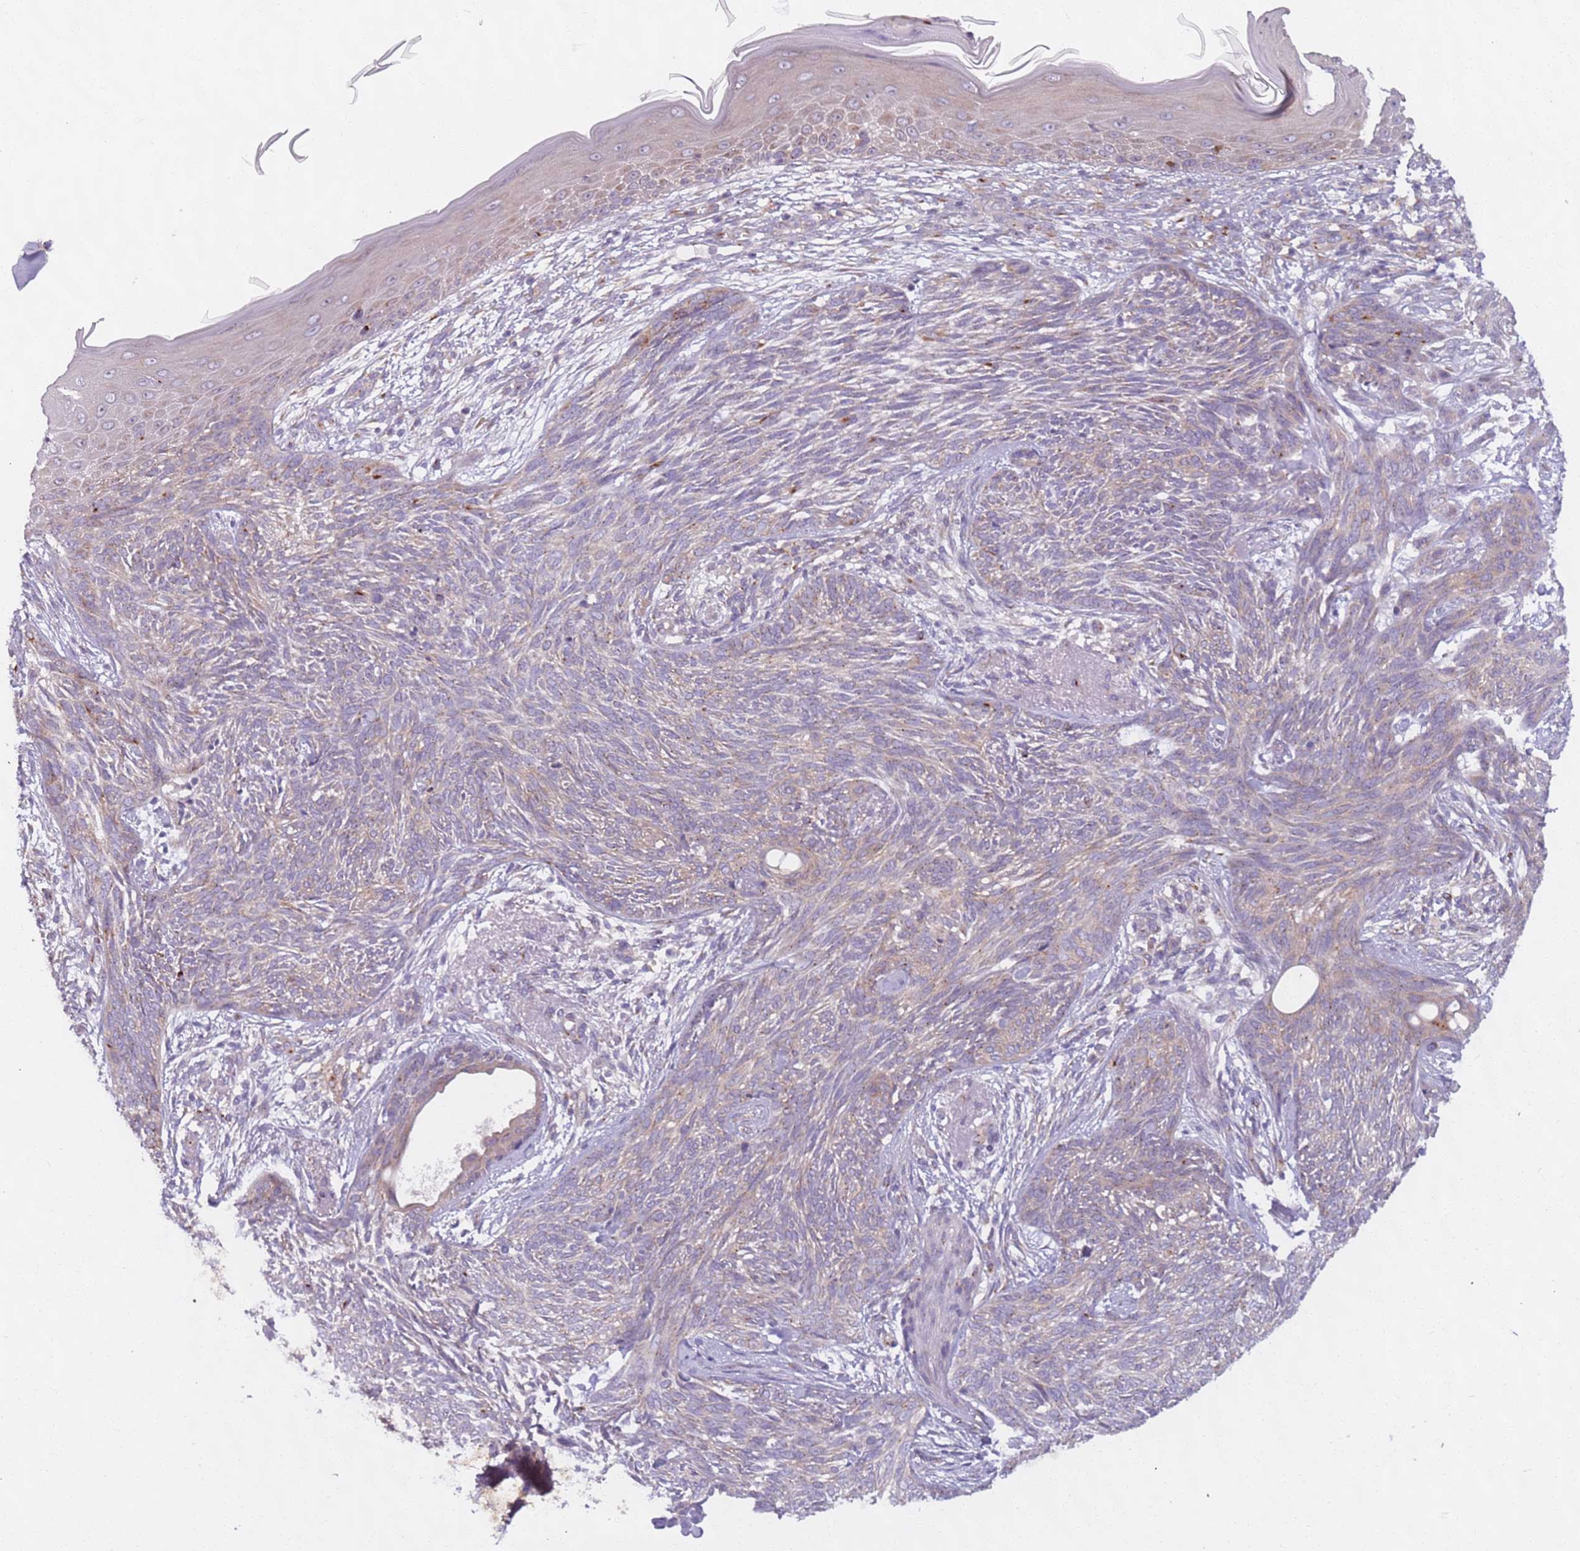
{"staining": {"intensity": "moderate", "quantity": "<25%", "location": "cytoplasmic/membranous"}, "tissue": "skin cancer", "cell_type": "Tumor cells", "image_type": "cancer", "snomed": [{"axis": "morphology", "description": "Basal cell carcinoma"}, {"axis": "topography", "description": "Skin"}], "caption": "Skin cancer (basal cell carcinoma) stained with DAB IHC displays low levels of moderate cytoplasmic/membranous expression in about <25% of tumor cells.", "gene": "AKTIP", "patient": {"sex": "male", "age": 73}}